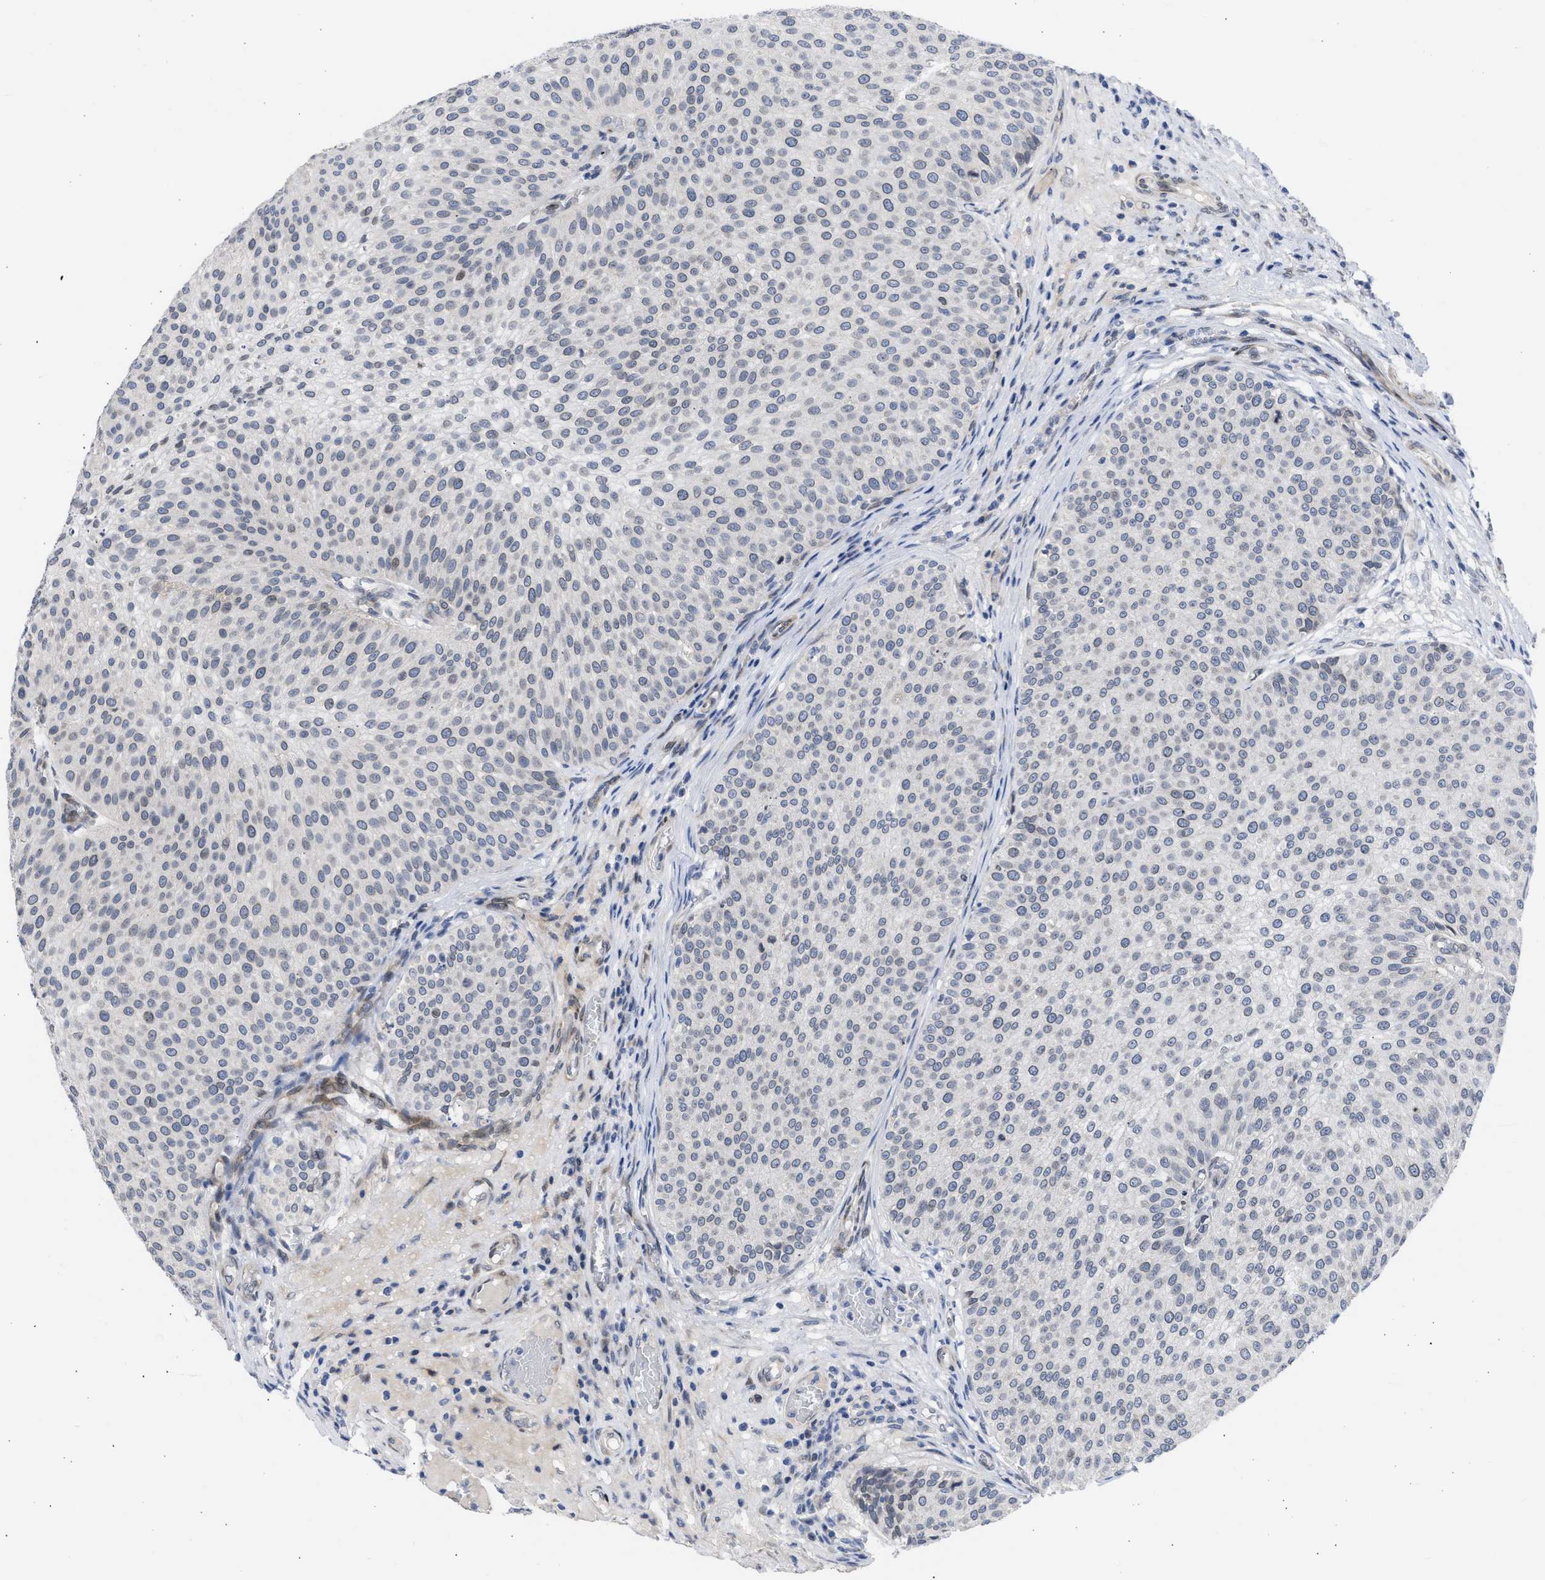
{"staining": {"intensity": "weak", "quantity": "<25%", "location": "cytoplasmic/membranous,nuclear"}, "tissue": "urothelial cancer", "cell_type": "Tumor cells", "image_type": "cancer", "snomed": [{"axis": "morphology", "description": "Urothelial carcinoma, Low grade"}, {"axis": "topography", "description": "Smooth muscle"}, {"axis": "topography", "description": "Urinary bladder"}], "caption": "Tumor cells show no significant protein expression in urothelial cancer.", "gene": "NUP35", "patient": {"sex": "male", "age": 60}}